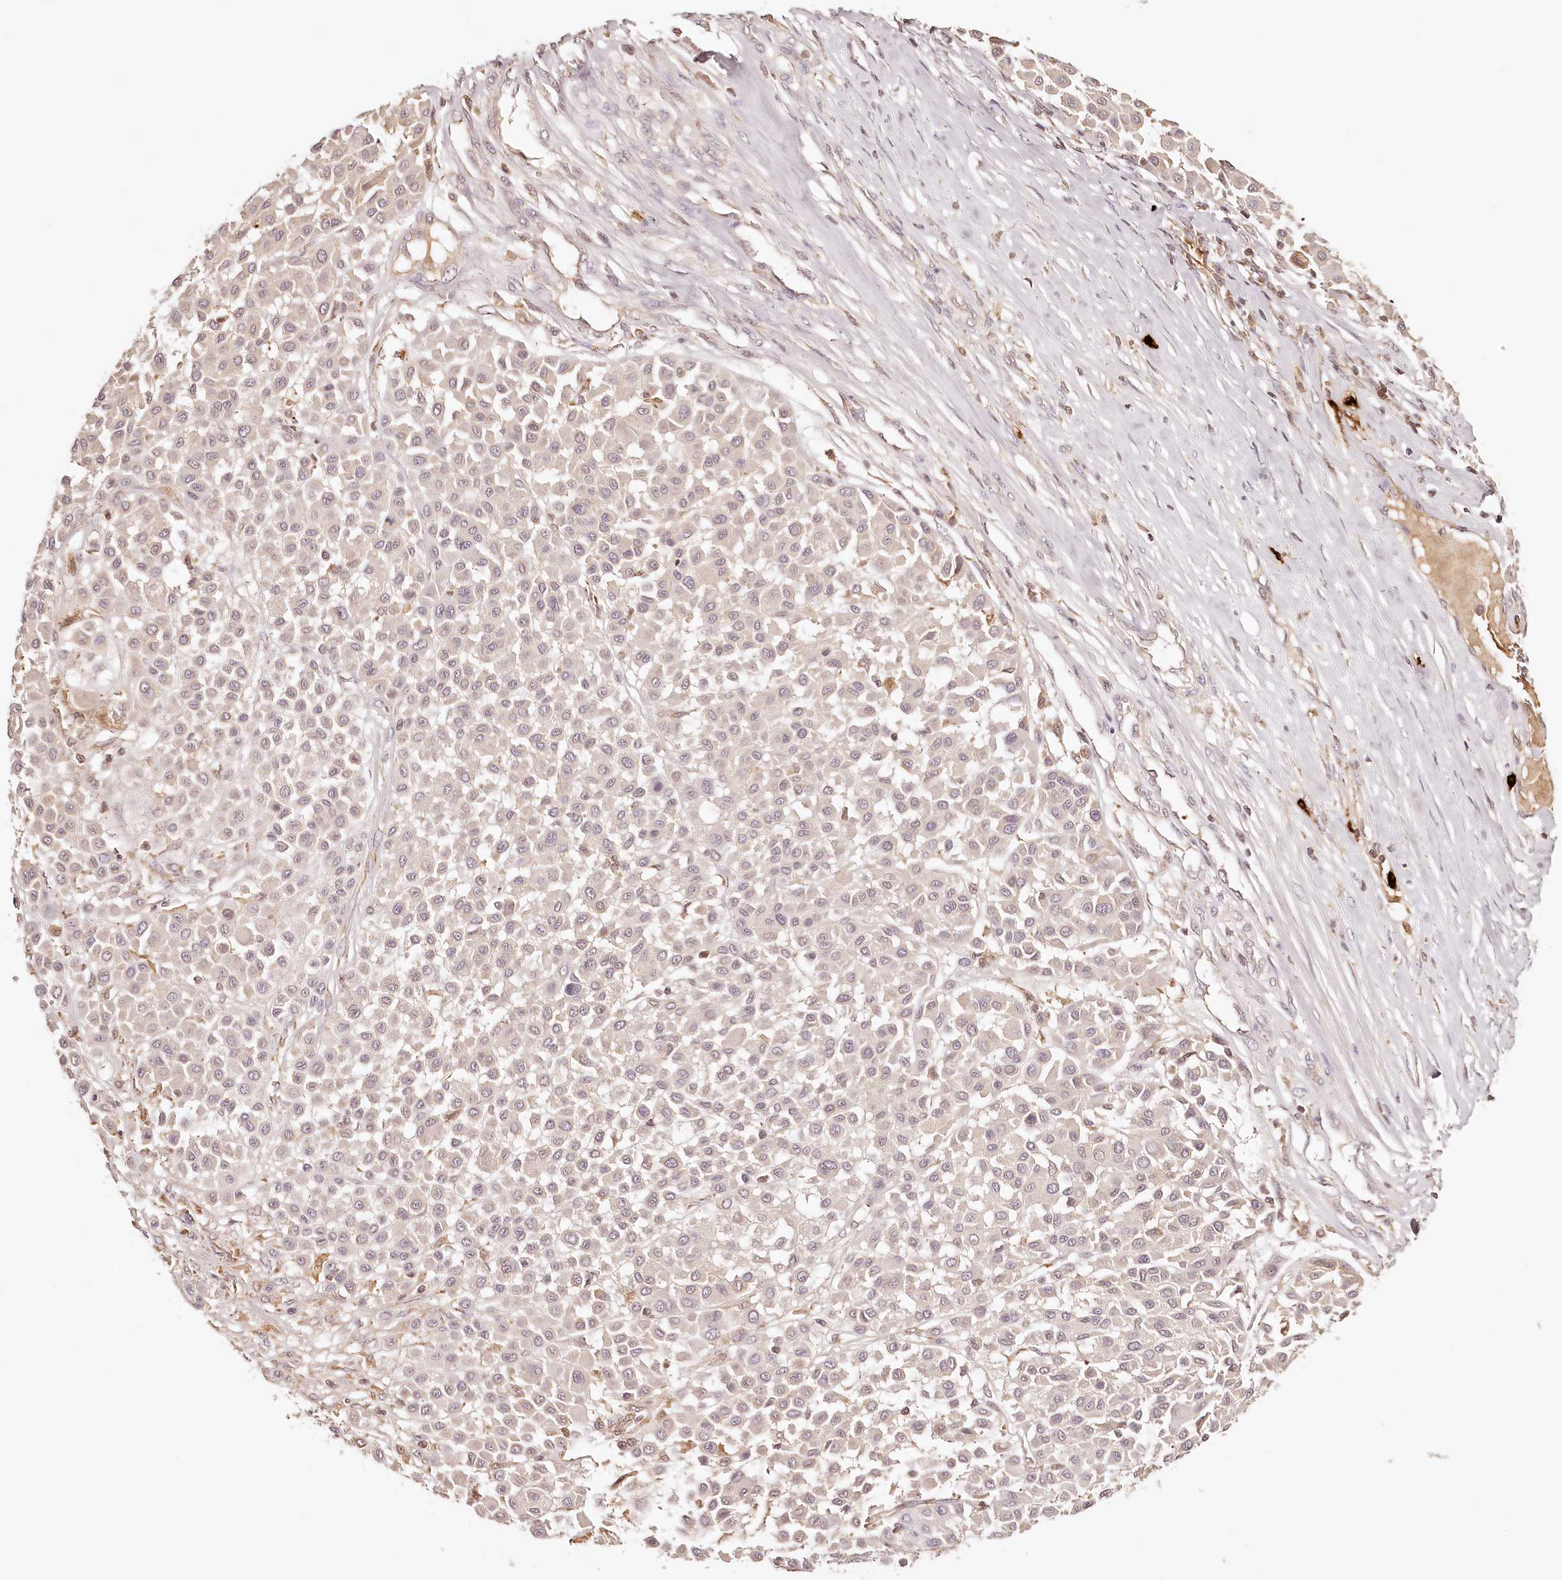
{"staining": {"intensity": "negative", "quantity": "none", "location": "none"}, "tissue": "melanoma", "cell_type": "Tumor cells", "image_type": "cancer", "snomed": [{"axis": "morphology", "description": "Malignant melanoma, Metastatic site"}, {"axis": "topography", "description": "Soft tissue"}], "caption": "Human malignant melanoma (metastatic site) stained for a protein using immunohistochemistry shows no expression in tumor cells.", "gene": "SYNGR1", "patient": {"sex": "male", "age": 41}}